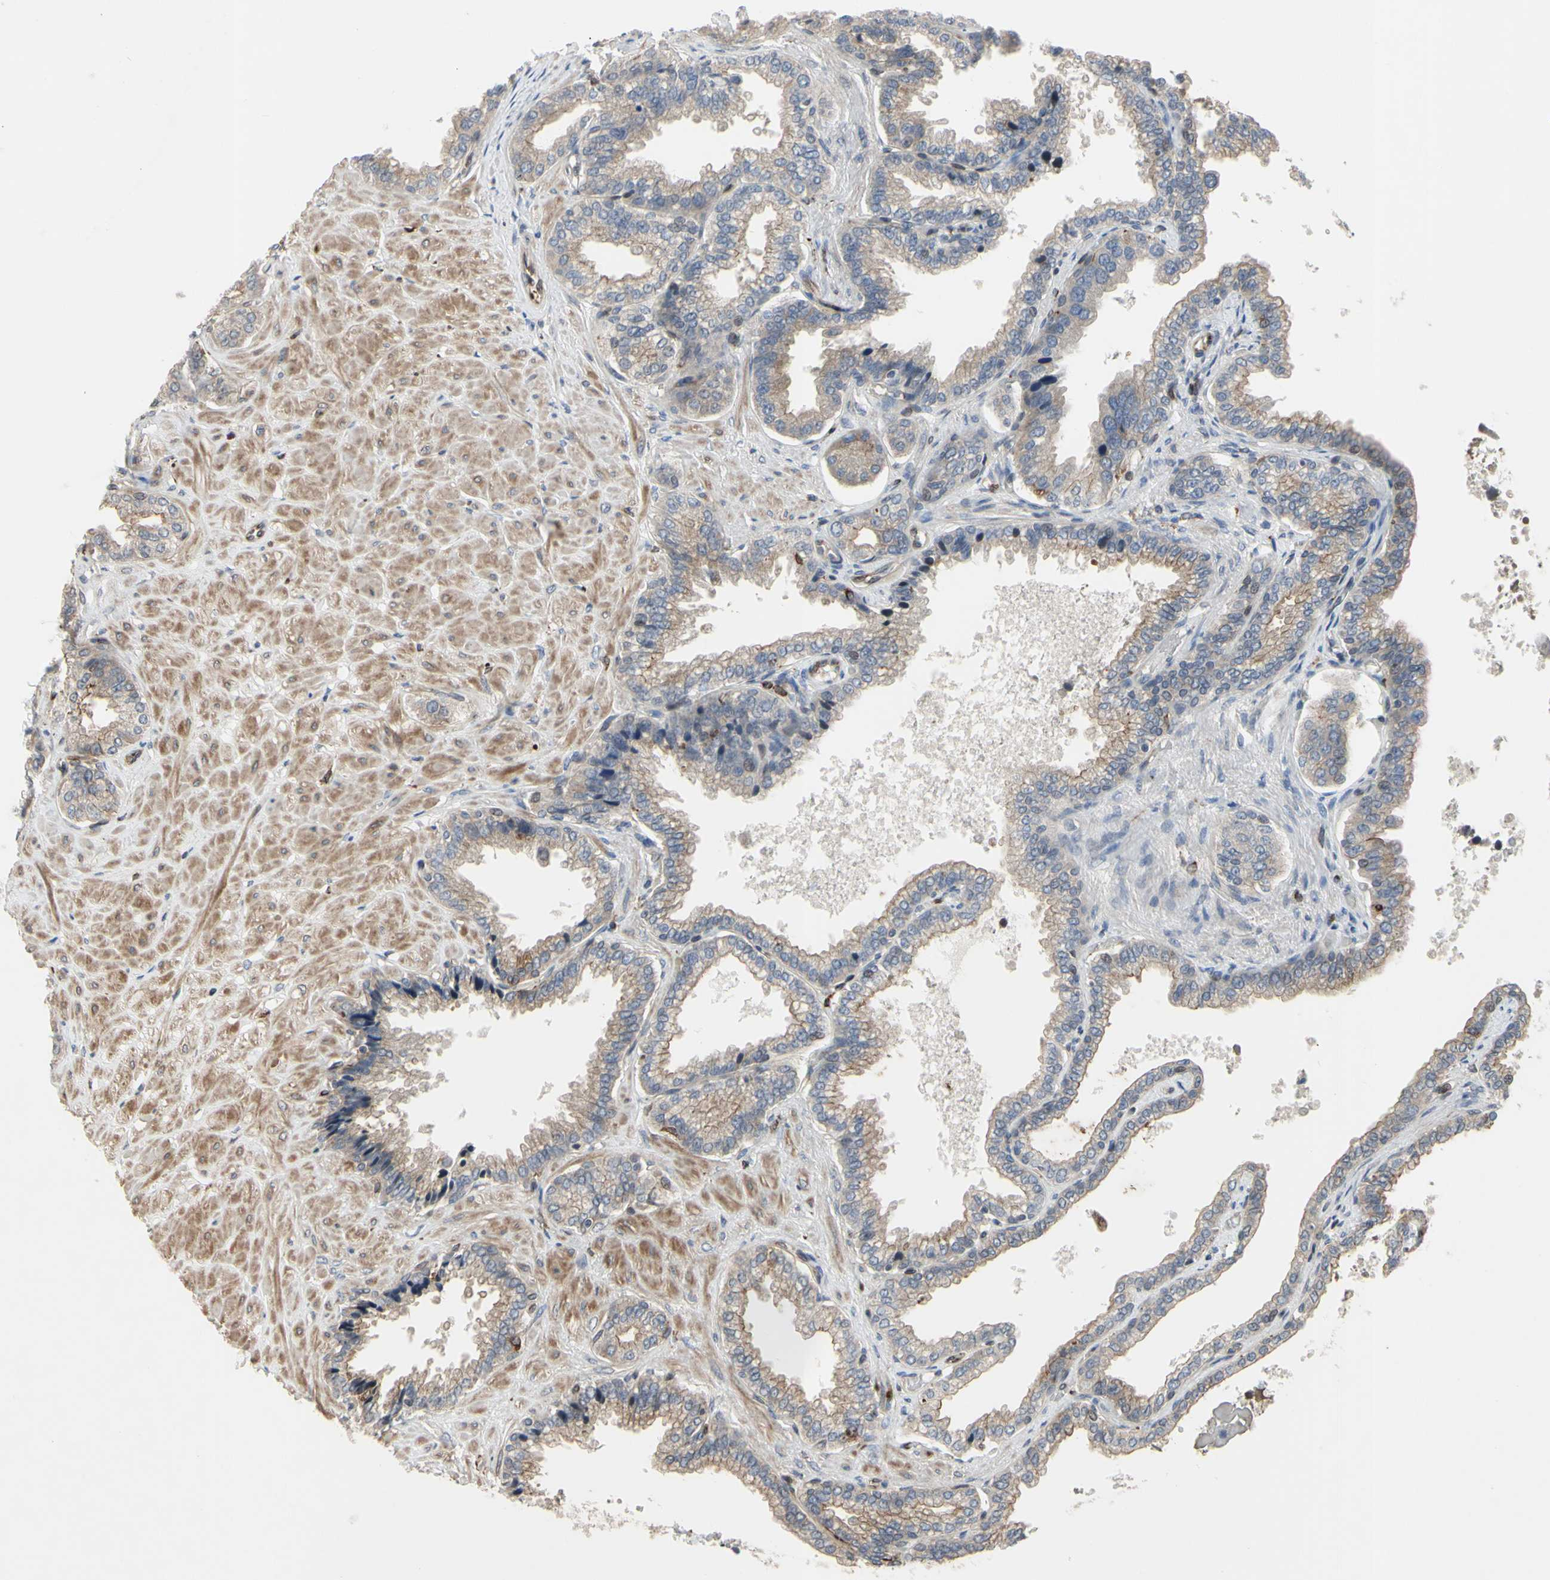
{"staining": {"intensity": "weak", "quantity": ">75%", "location": "cytoplasmic/membranous"}, "tissue": "seminal vesicle", "cell_type": "Glandular cells", "image_type": "normal", "snomed": [{"axis": "morphology", "description": "Normal tissue, NOS"}, {"axis": "topography", "description": "Seminal veicle"}], "caption": "Immunohistochemical staining of normal seminal vesicle demonstrates weak cytoplasmic/membranous protein expression in about >75% of glandular cells.", "gene": "PLXNA2", "patient": {"sex": "male", "age": 46}}